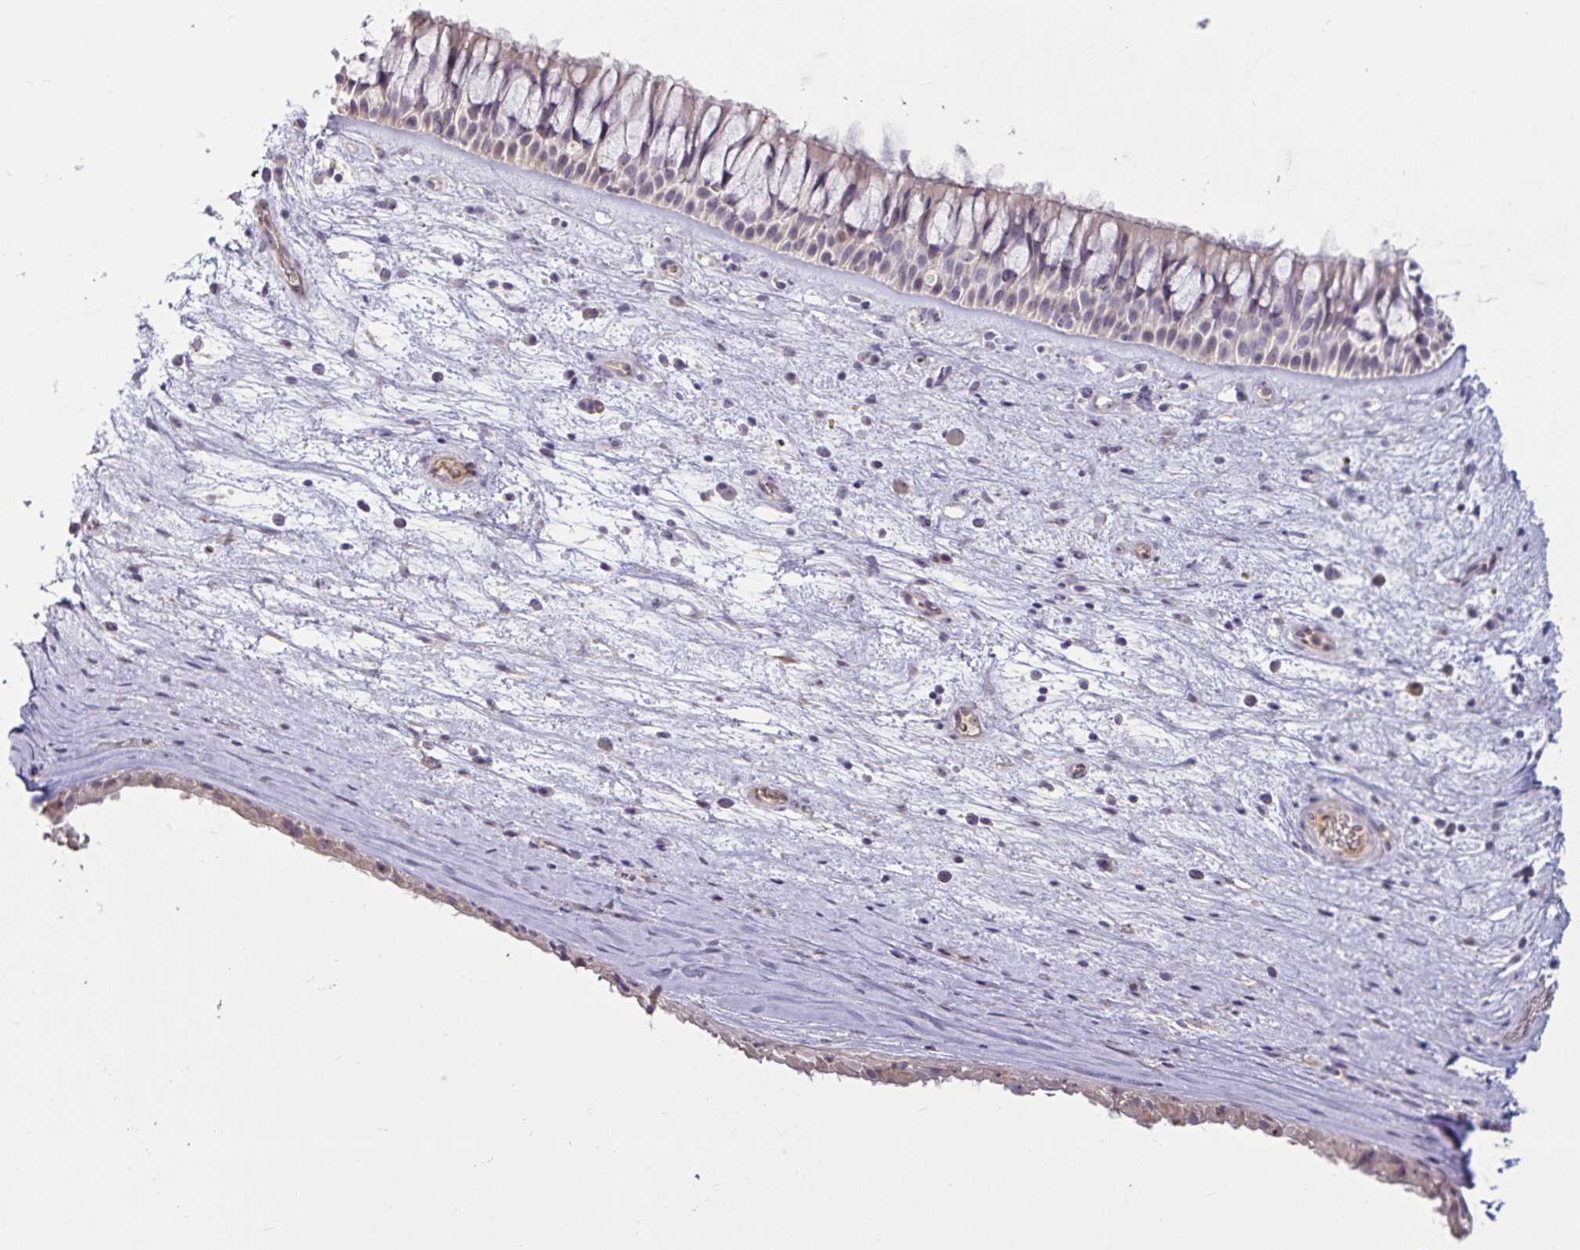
{"staining": {"intensity": "moderate", "quantity": "<25%", "location": "nuclear"}, "tissue": "nasopharynx", "cell_type": "Respiratory epithelial cells", "image_type": "normal", "snomed": [{"axis": "morphology", "description": "Normal tissue, NOS"}, {"axis": "topography", "description": "Nasopharynx"}], "caption": "Immunohistochemical staining of benign nasopharynx displays low levels of moderate nuclear staining in about <25% of respiratory epithelial cells. (IHC, brightfield microscopy, high magnification).", "gene": "MYC", "patient": {"sex": "male", "age": 74}}